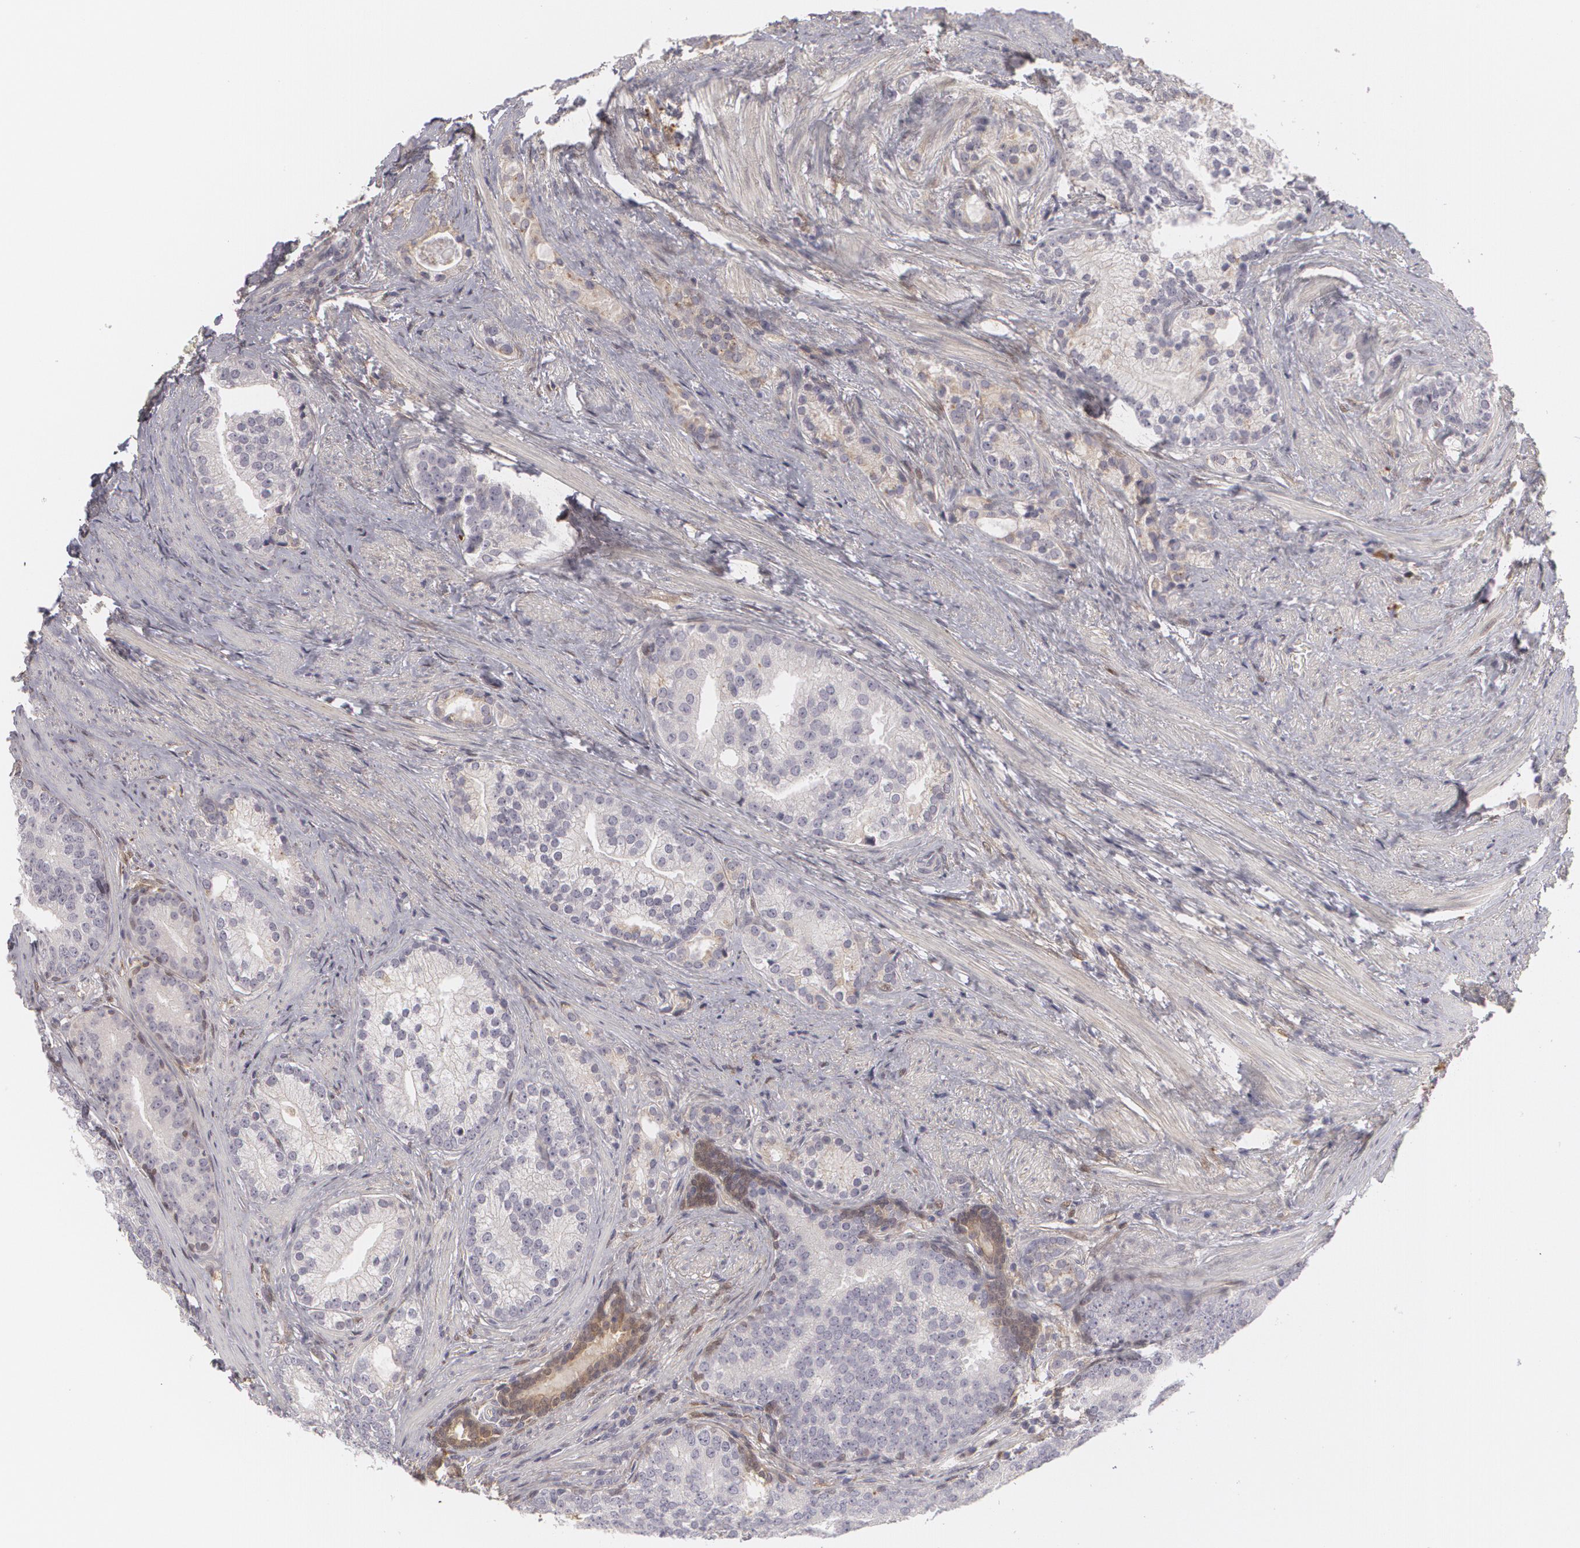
{"staining": {"intensity": "negative", "quantity": "none", "location": "none"}, "tissue": "prostate cancer", "cell_type": "Tumor cells", "image_type": "cancer", "snomed": [{"axis": "morphology", "description": "Adenocarcinoma, Low grade"}, {"axis": "topography", "description": "Prostate"}], "caption": "DAB immunohistochemical staining of human prostate low-grade adenocarcinoma exhibits no significant expression in tumor cells.", "gene": "EFS", "patient": {"sex": "male", "age": 71}}